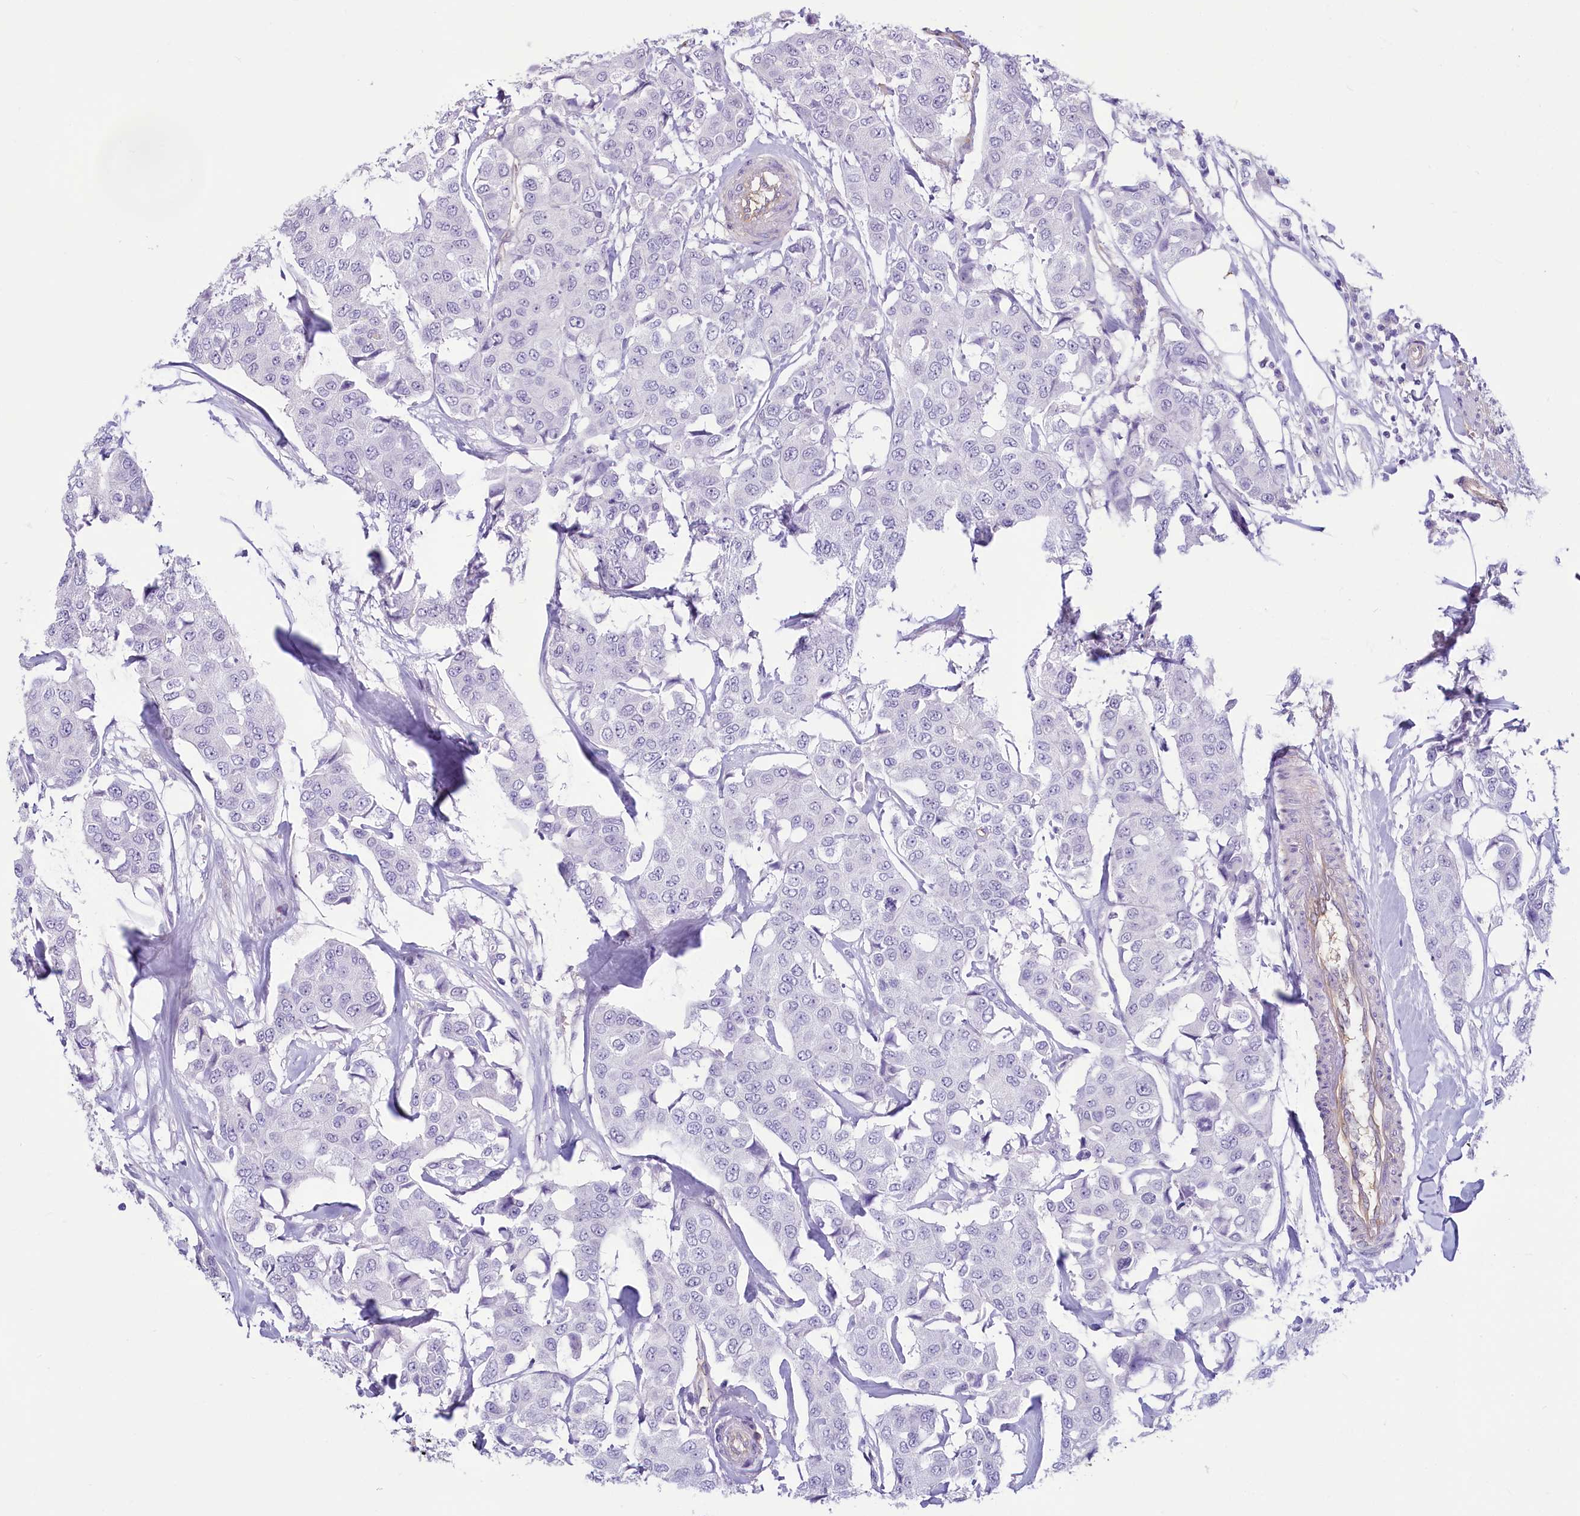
{"staining": {"intensity": "negative", "quantity": "none", "location": "none"}, "tissue": "breast cancer", "cell_type": "Tumor cells", "image_type": "cancer", "snomed": [{"axis": "morphology", "description": "Duct carcinoma"}, {"axis": "topography", "description": "Breast"}], "caption": "The immunohistochemistry (IHC) image has no significant expression in tumor cells of breast cancer tissue.", "gene": "PROCR", "patient": {"sex": "female", "age": 80}}